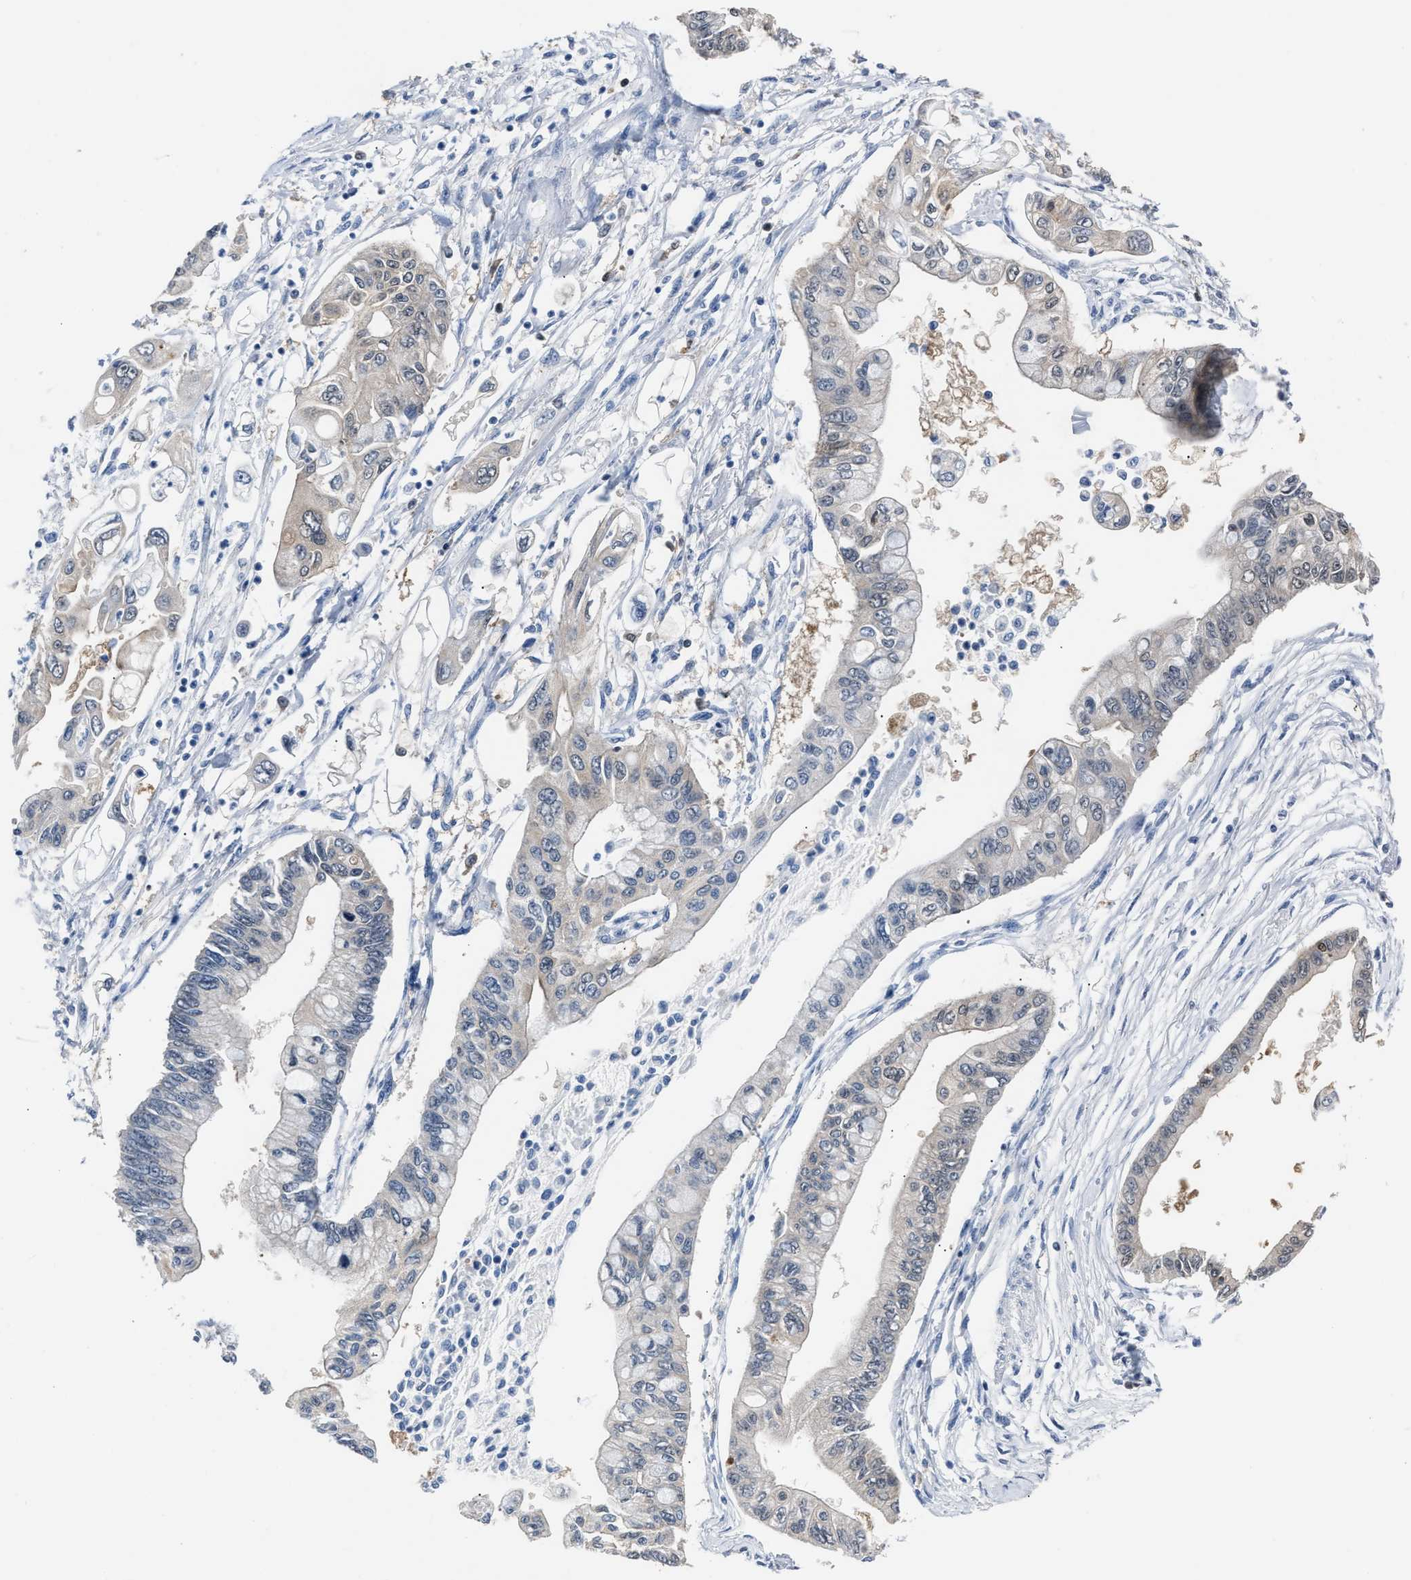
{"staining": {"intensity": "negative", "quantity": "none", "location": "none"}, "tissue": "pancreatic cancer", "cell_type": "Tumor cells", "image_type": "cancer", "snomed": [{"axis": "morphology", "description": "Adenocarcinoma, NOS"}, {"axis": "topography", "description": "Pancreas"}], "caption": "High power microscopy photomicrograph of an immunohistochemistry histopathology image of pancreatic adenocarcinoma, revealing no significant expression in tumor cells.", "gene": "PPA1", "patient": {"sex": "female", "age": 77}}